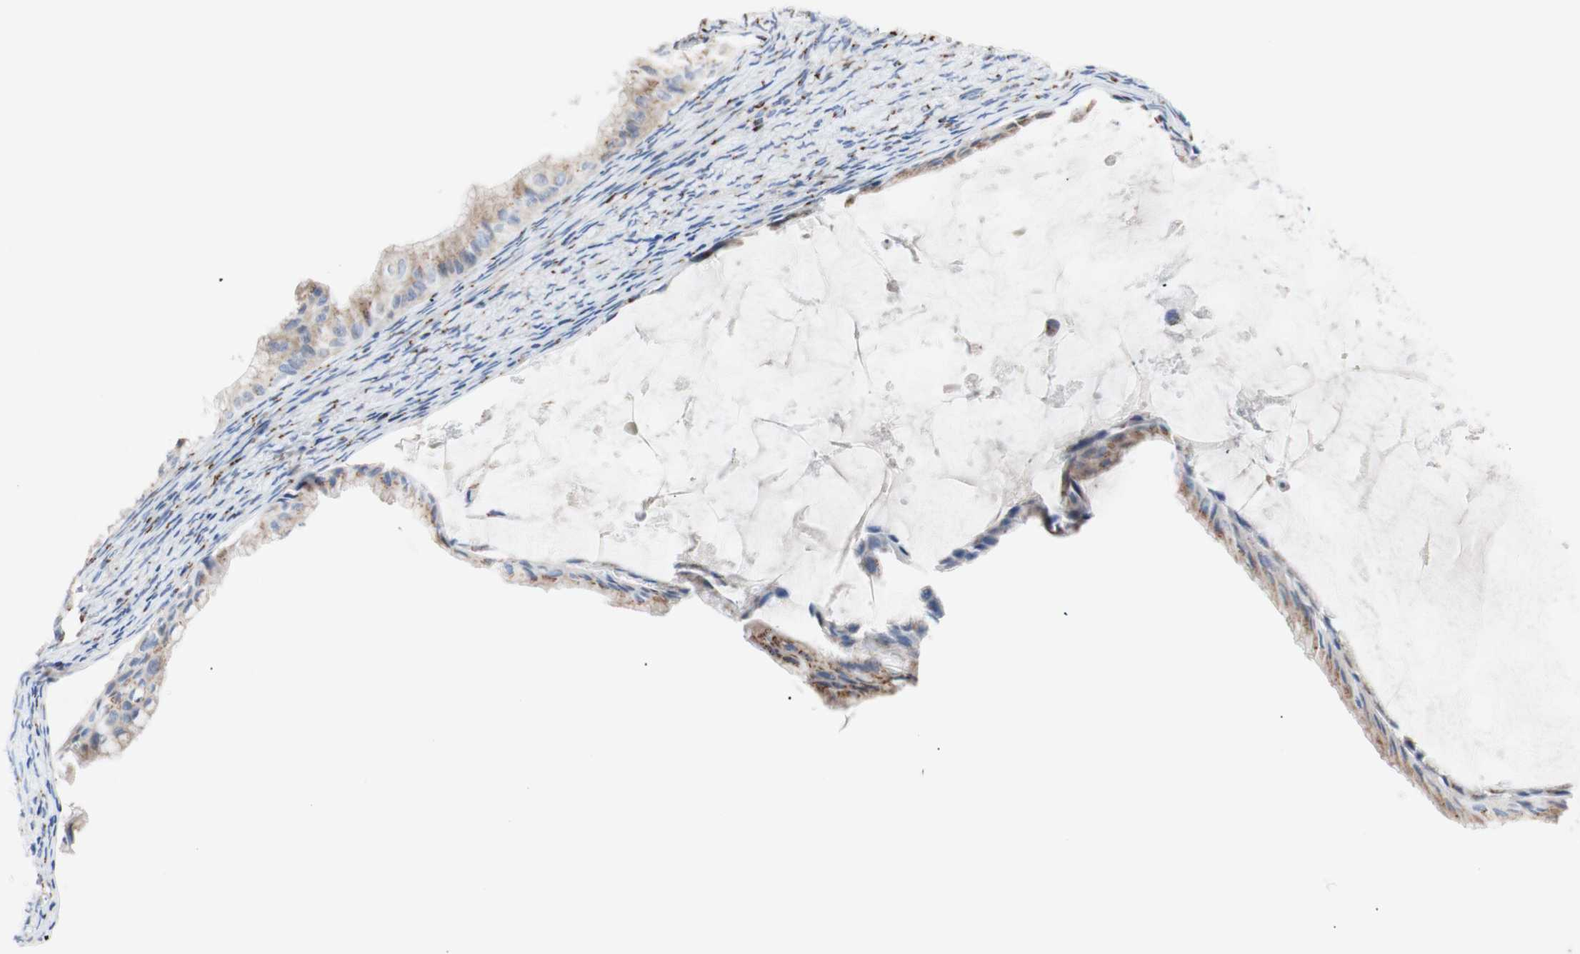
{"staining": {"intensity": "weak", "quantity": "25%-75%", "location": "cytoplasmic/membranous"}, "tissue": "ovarian cancer", "cell_type": "Tumor cells", "image_type": "cancer", "snomed": [{"axis": "morphology", "description": "Cystadenocarcinoma, mucinous, NOS"}, {"axis": "topography", "description": "Ovary"}], "caption": "Immunohistochemistry staining of ovarian mucinous cystadenocarcinoma, which reveals low levels of weak cytoplasmic/membranous expression in about 25%-75% of tumor cells indicating weak cytoplasmic/membranous protein expression. The staining was performed using DAB (brown) for protein detection and nuclei were counterstained in hematoxylin (blue).", "gene": "GALNT2", "patient": {"sex": "female", "age": 61}}